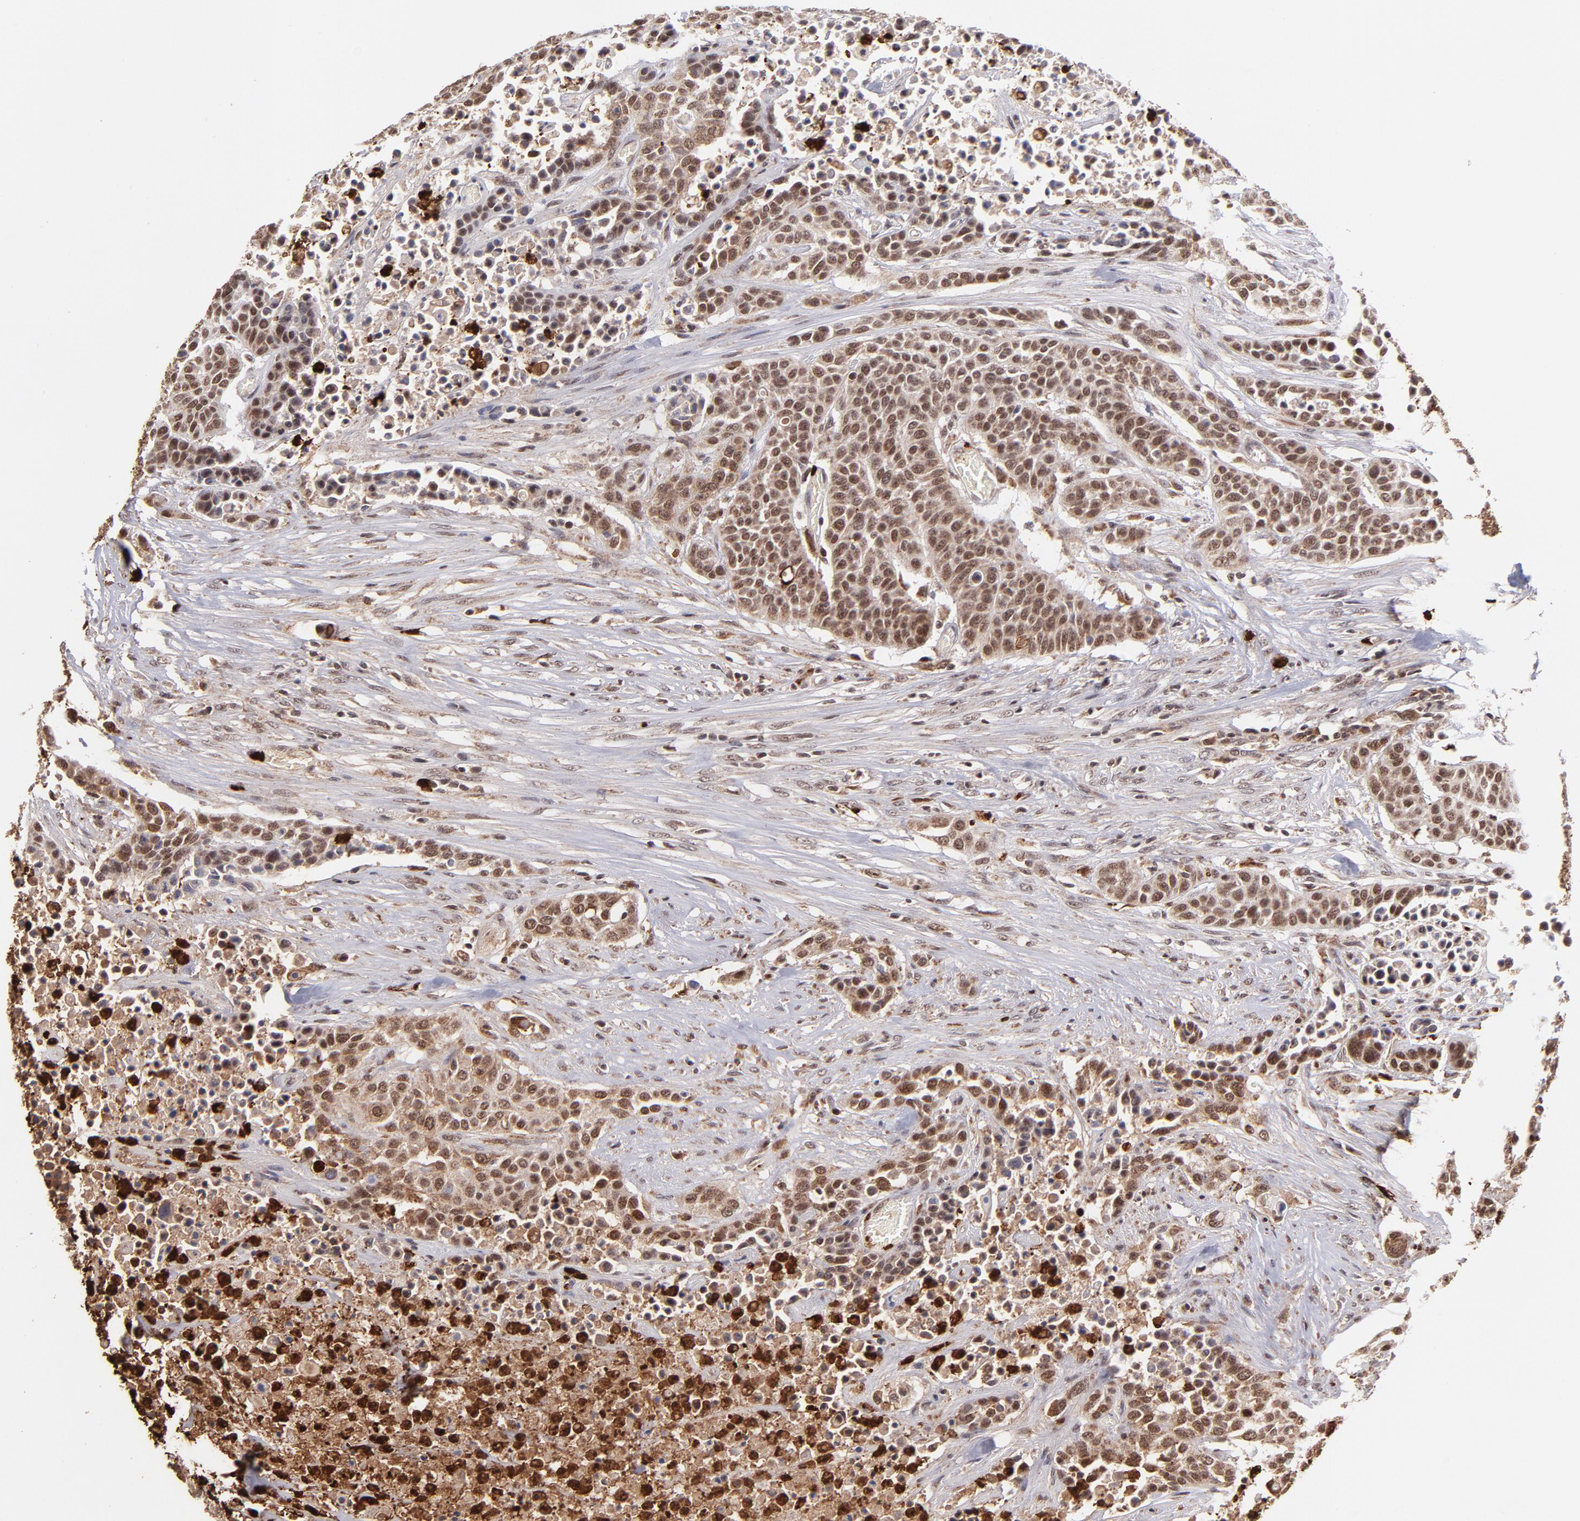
{"staining": {"intensity": "moderate", "quantity": ">75%", "location": "cytoplasmic/membranous,nuclear"}, "tissue": "urothelial cancer", "cell_type": "Tumor cells", "image_type": "cancer", "snomed": [{"axis": "morphology", "description": "Urothelial carcinoma, High grade"}, {"axis": "topography", "description": "Urinary bladder"}], "caption": "IHC (DAB) staining of urothelial cancer demonstrates moderate cytoplasmic/membranous and nuclear protein expression in about >75% of tumor cells.", "gene": "ZFX", "patient": {"sex": "male", "age": 74}}